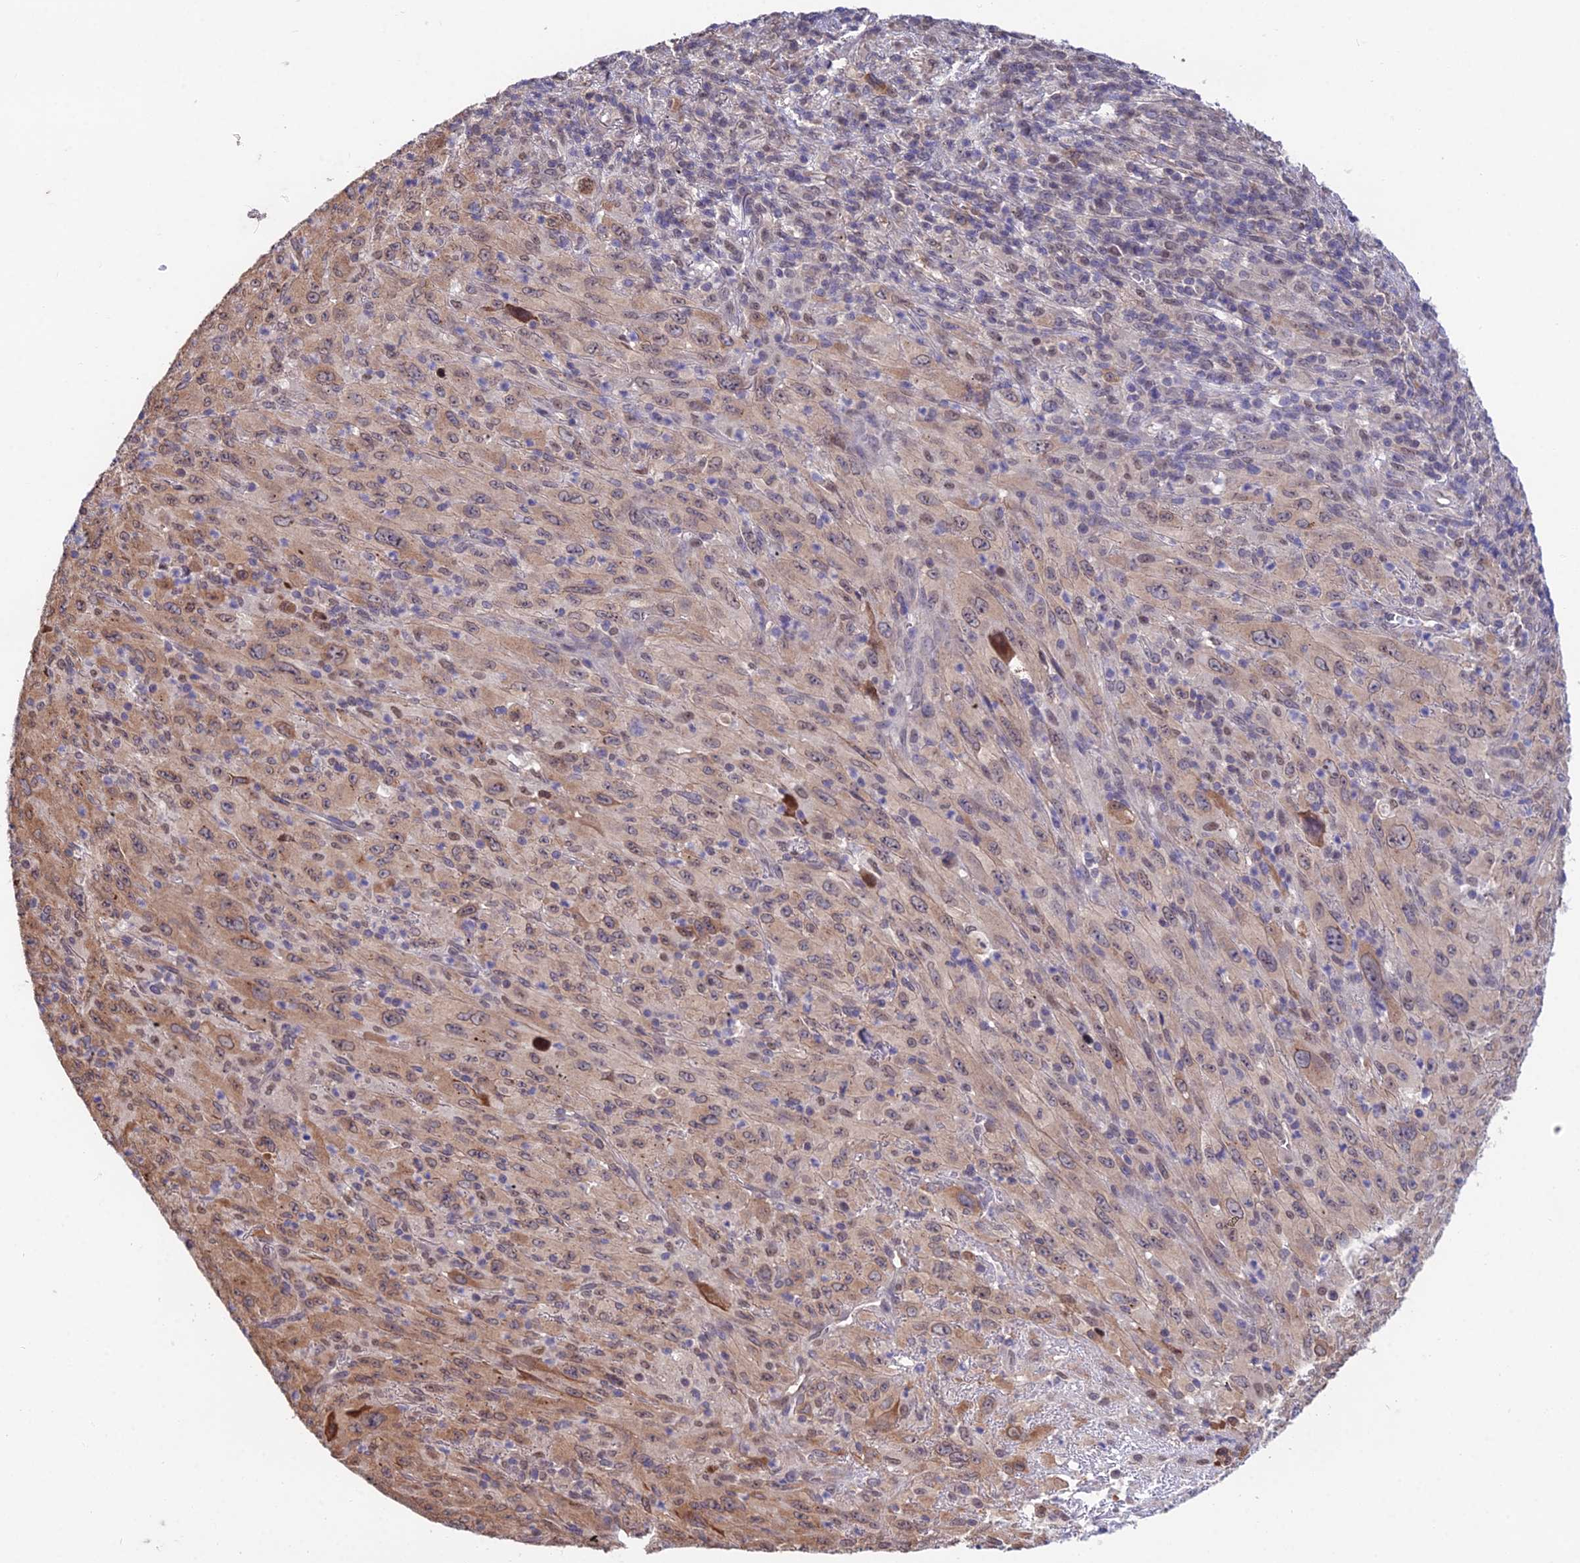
{"staining": {"intensity": "moderate", "quantity": "25%-75%", "location": "cytoplasmic/membranous,nuclear"}, "tissue": "melanoma", "cell_type": "Tumor cells", "image_type": "cancer", "snomed": [{"axis": "morphology", "description": "Malignant melanoma, Metastatic site"}, {"axis": "topography", "description": "Skin"}], "caption": "Tumor cells demonstrate medium levels of moderate cytoplasmic/membranous and nuclear staining in approximately 25%-75% of cells in melanoma. (DAB (3,3'-diaminobenzidine) IHC, brown staining for protein, blue staining for nuclei).", "gene": "INPP4A", "patient": {"sex": "female", "age": 56}}